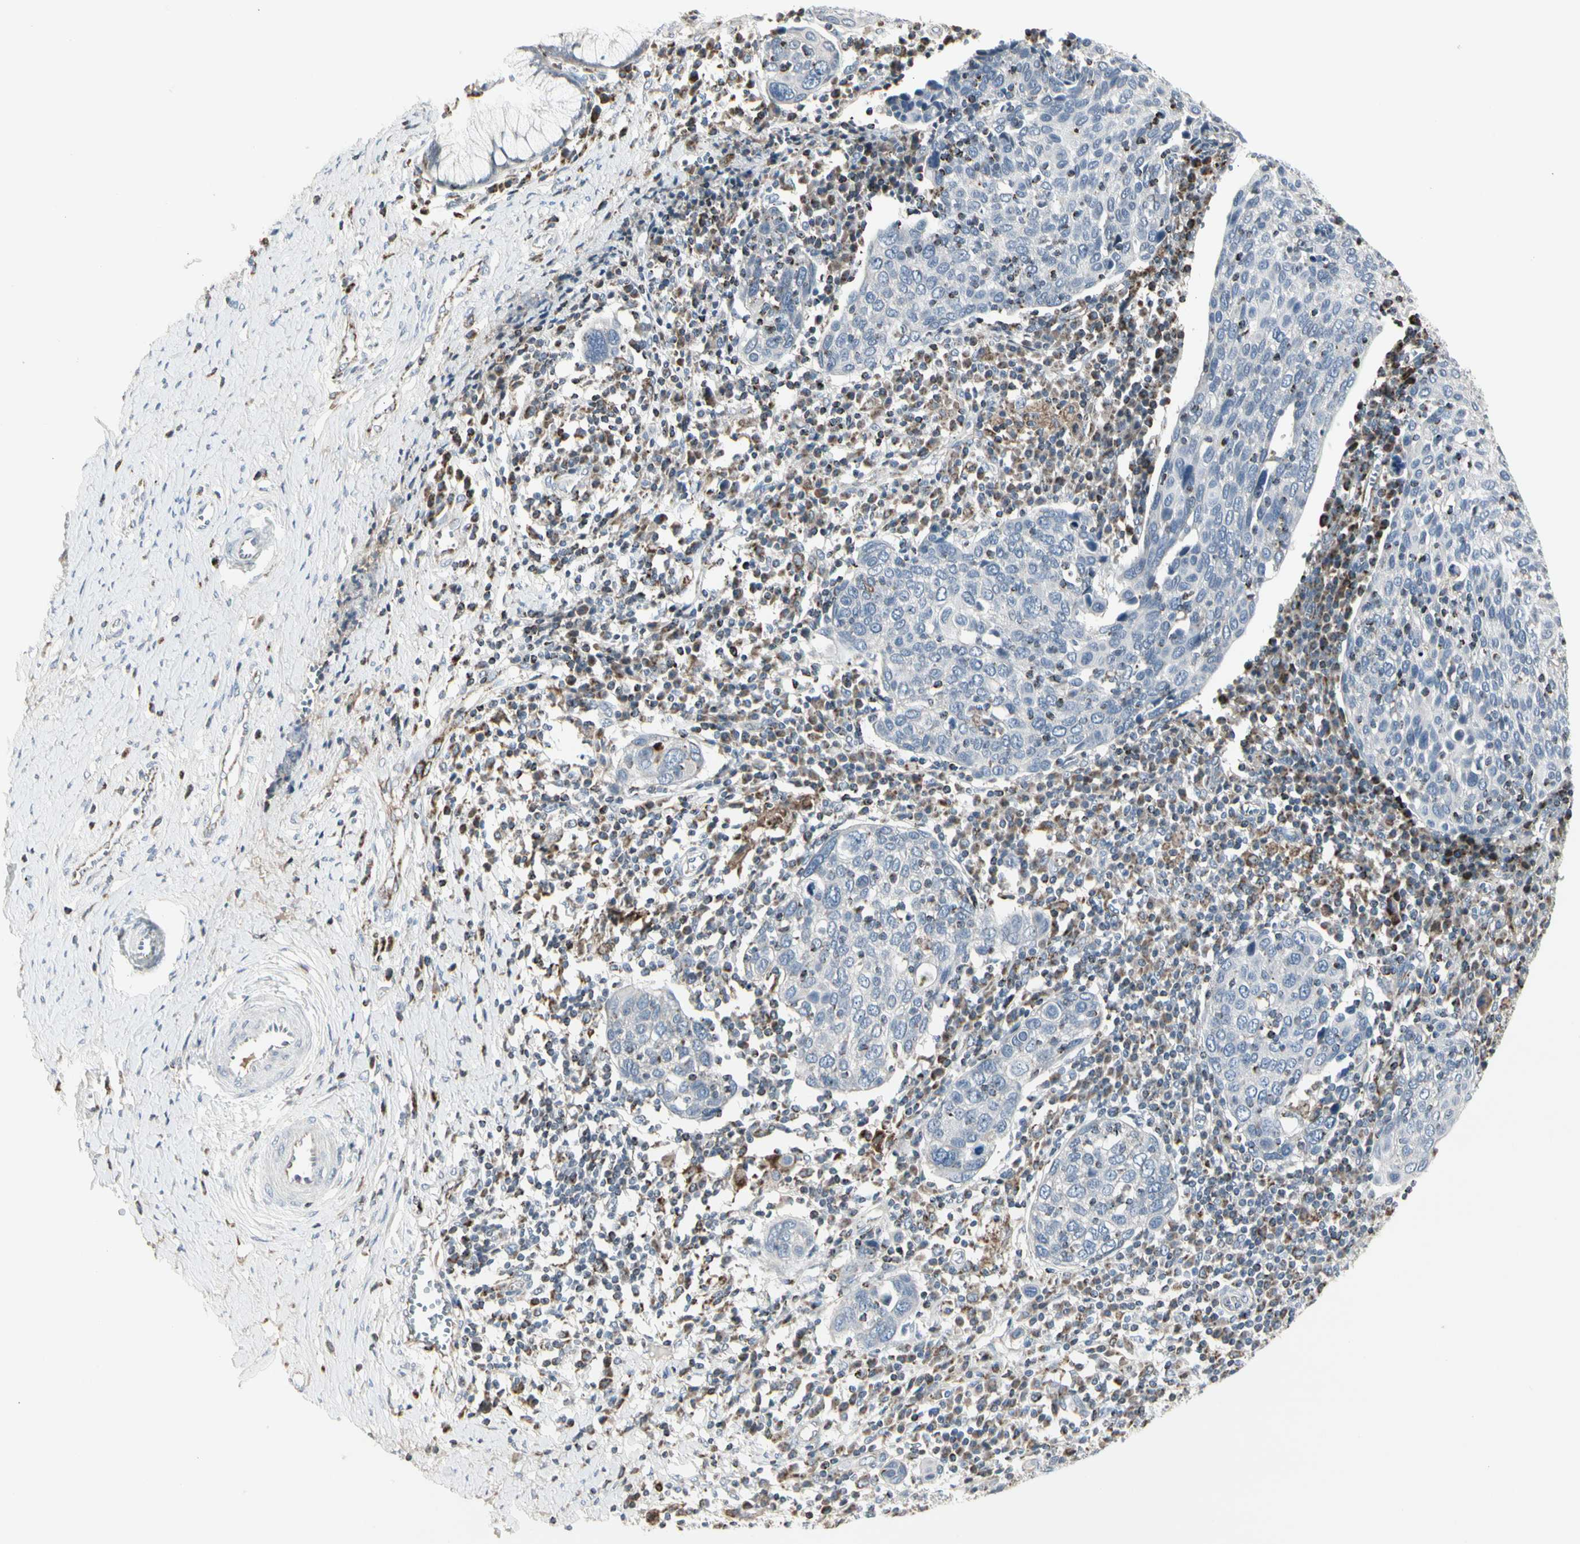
{"staining": {"intensity": "negative", "quantity": "none", "location": "none"}, "tissue": "cervical cancer", "cell_type": "Tumor cells", "image_type": "cancer", "snomed": [{"axis": "morphology", "description": "Squamous cell carcinoma, NOS"}, {"axis": "topography", "description": "Cervix"}], "caption": "Tumor cells are negative for brown protein staining in cervical cancer (squamous cell carcinoma). Nuclei are stained in blue.", "gene": "TMEM176A", "patient": {"sex": "female", "age": 40}}